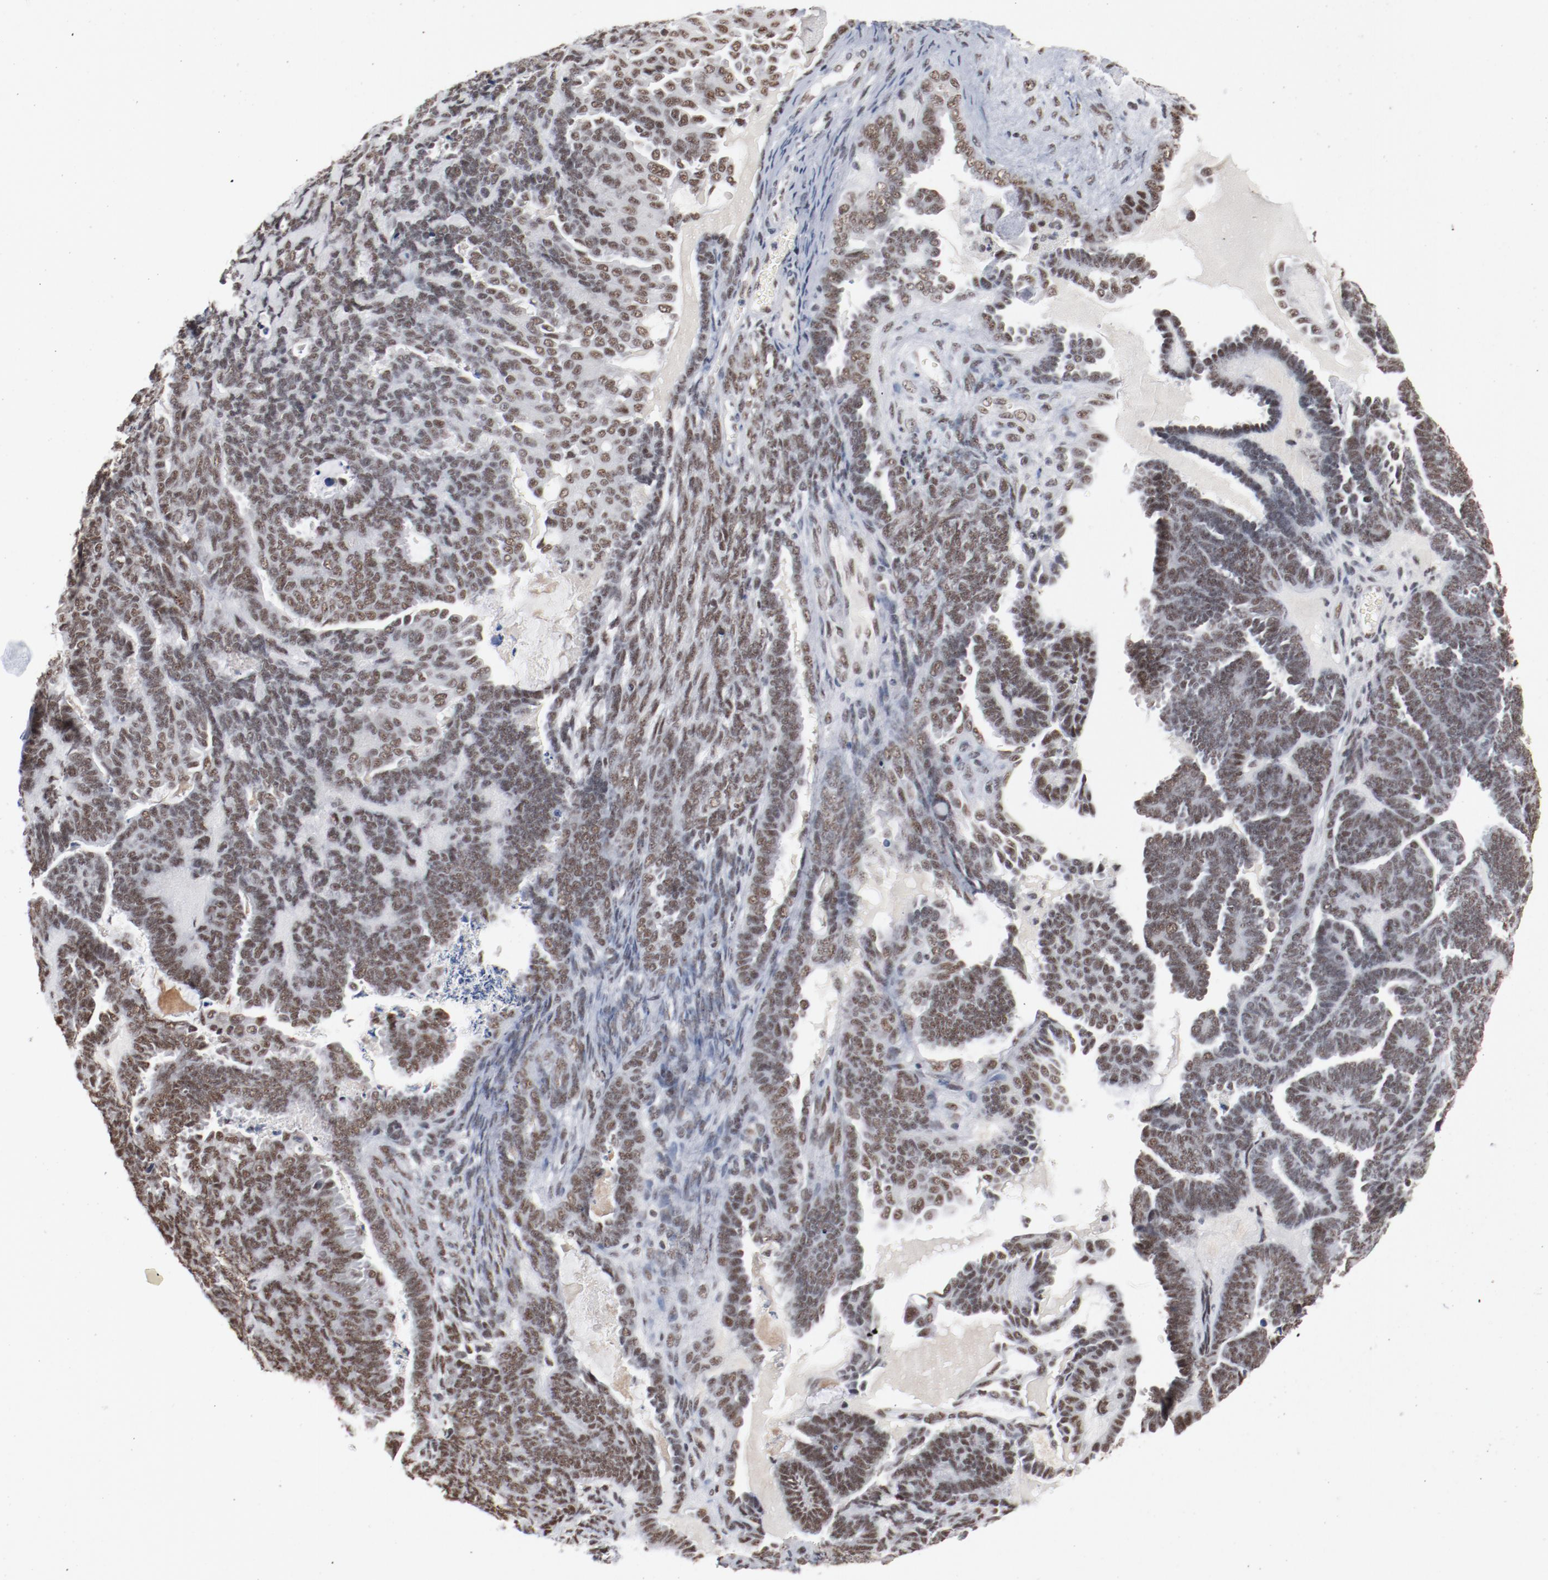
{"staining": {"intensity": "moderate", "quantity": ">75%", "location": "nuclear"}, "tissue": "endometrial cancer", "cell_type": "Tumor cells", "image_type": "cancer", "snomed": [{"axis": "morphology", "description": "Neoplasm, malignant, NOS"}, {"axis": "topography", "description": "Endometrium"}], "caption": "Immunohistochemical staining of endometrial cancer (neoplasm (malignant)) displays medium levels of moderate nuclear positivity in approximately >75% of tumor cells. The staining is performed using DAB brown chromogen to label protein expression. The nuclei are counter-stained blue using hematoxylin.", "gene": "BUB3", "patient": {"sex": "female", "age": 74}}